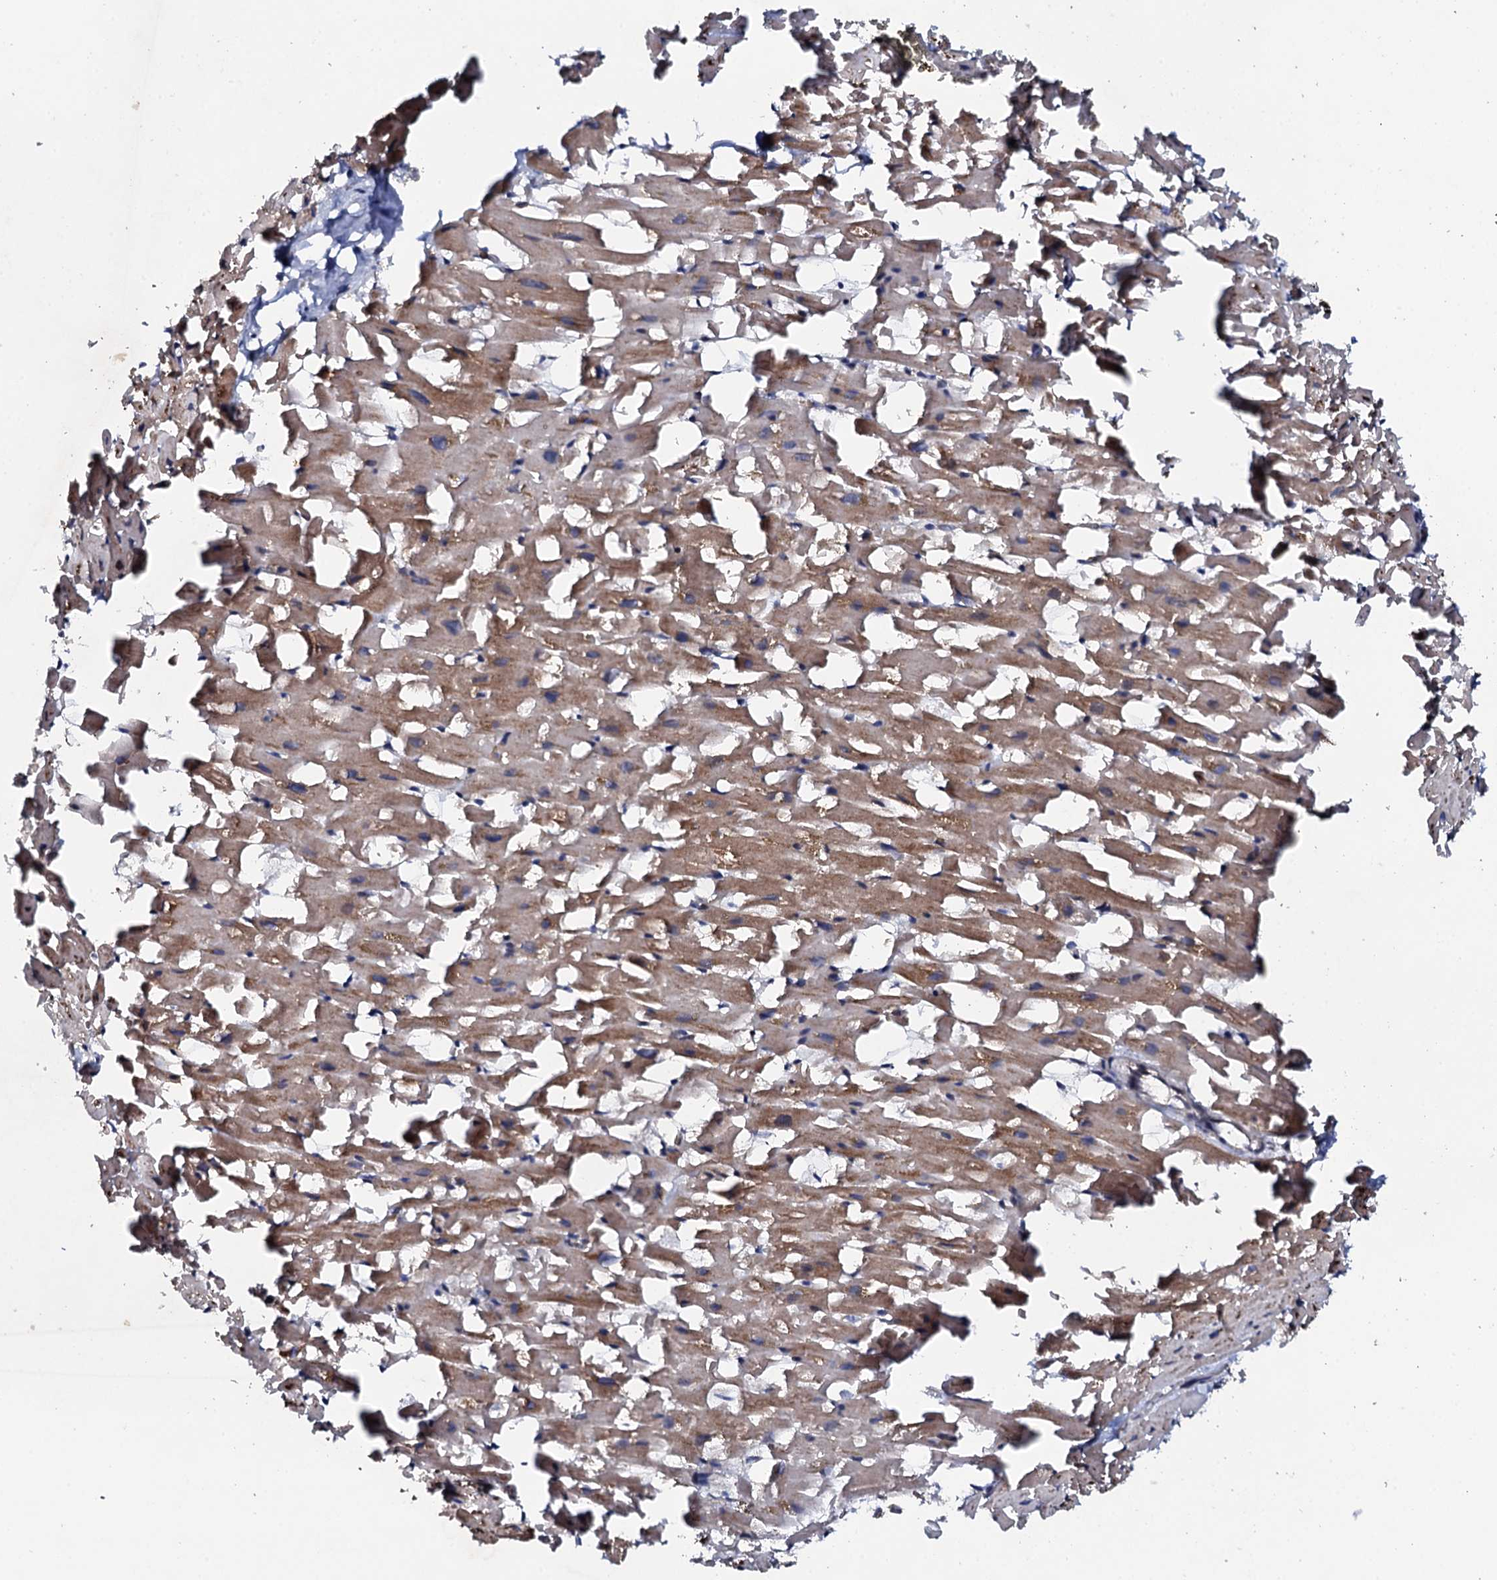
{"staining": {"intensity": "moderate", "quantity": ">75%", "location": "cytoplasmic/membranous"}, "tissue": "heart muscle", "cell_type": "Cardiomyocytes", "image_type": "normal", "snomed": [{"axis": "morphology", "description": "Normal tissue, NOS"}, {"axis": "topography", "description": "Heart"}], "caption": "The histopathology image displays staining of unremarkable heart muscle, revealing moderate cytoplasmic/membranous protein positivity (brown color) within cardiomyocytes.", "gene": "FAM111A", "patient": {"sex": "female", "age": 64}}